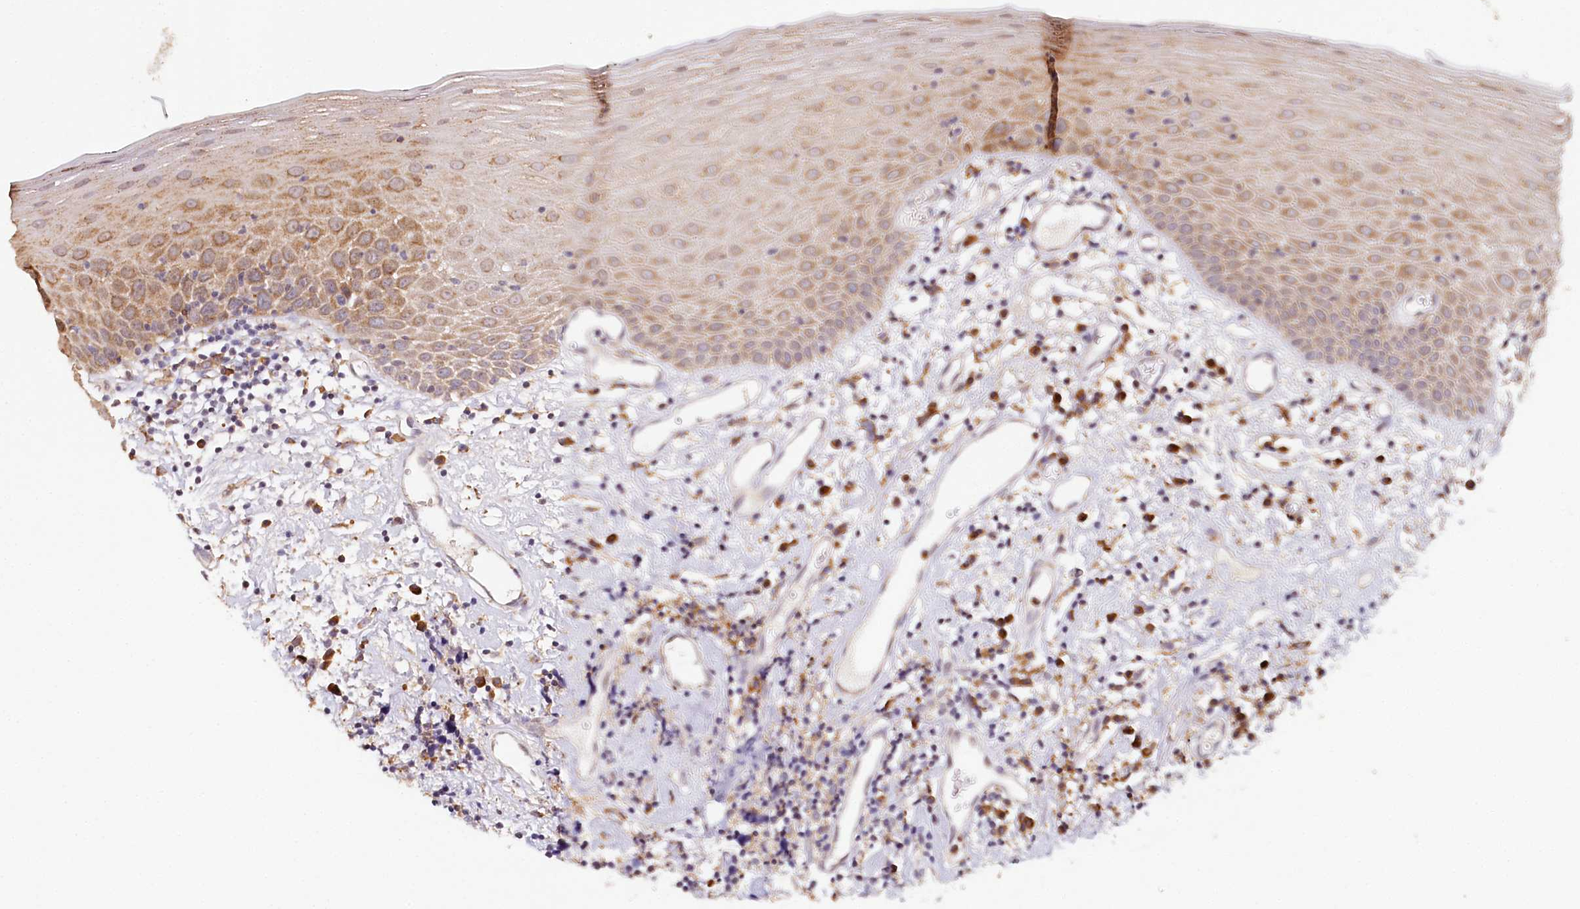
{"staining": {"intensity": "moderate", "quantity": ">75%", "location": "cytoplasmic/membranous"}, "tissue": "oral mucosa", "cell_type": "Squamous epithelial cells", "image_type": "normal", "snomed": [{"axis": "morphology", "description": "Normal tissue, NOS"}, {"axis": "topography", "description": "Oral tissue"}], "caption": "Approximately >75% of squamous epithelial cells in normal oral mucosa reveal moderate cytoplasmic/membranous protein staining as visualized by brown immunohistochemical staining.", "gene": "VEGFA", "patient": {"sex": "male", "age": 74}}